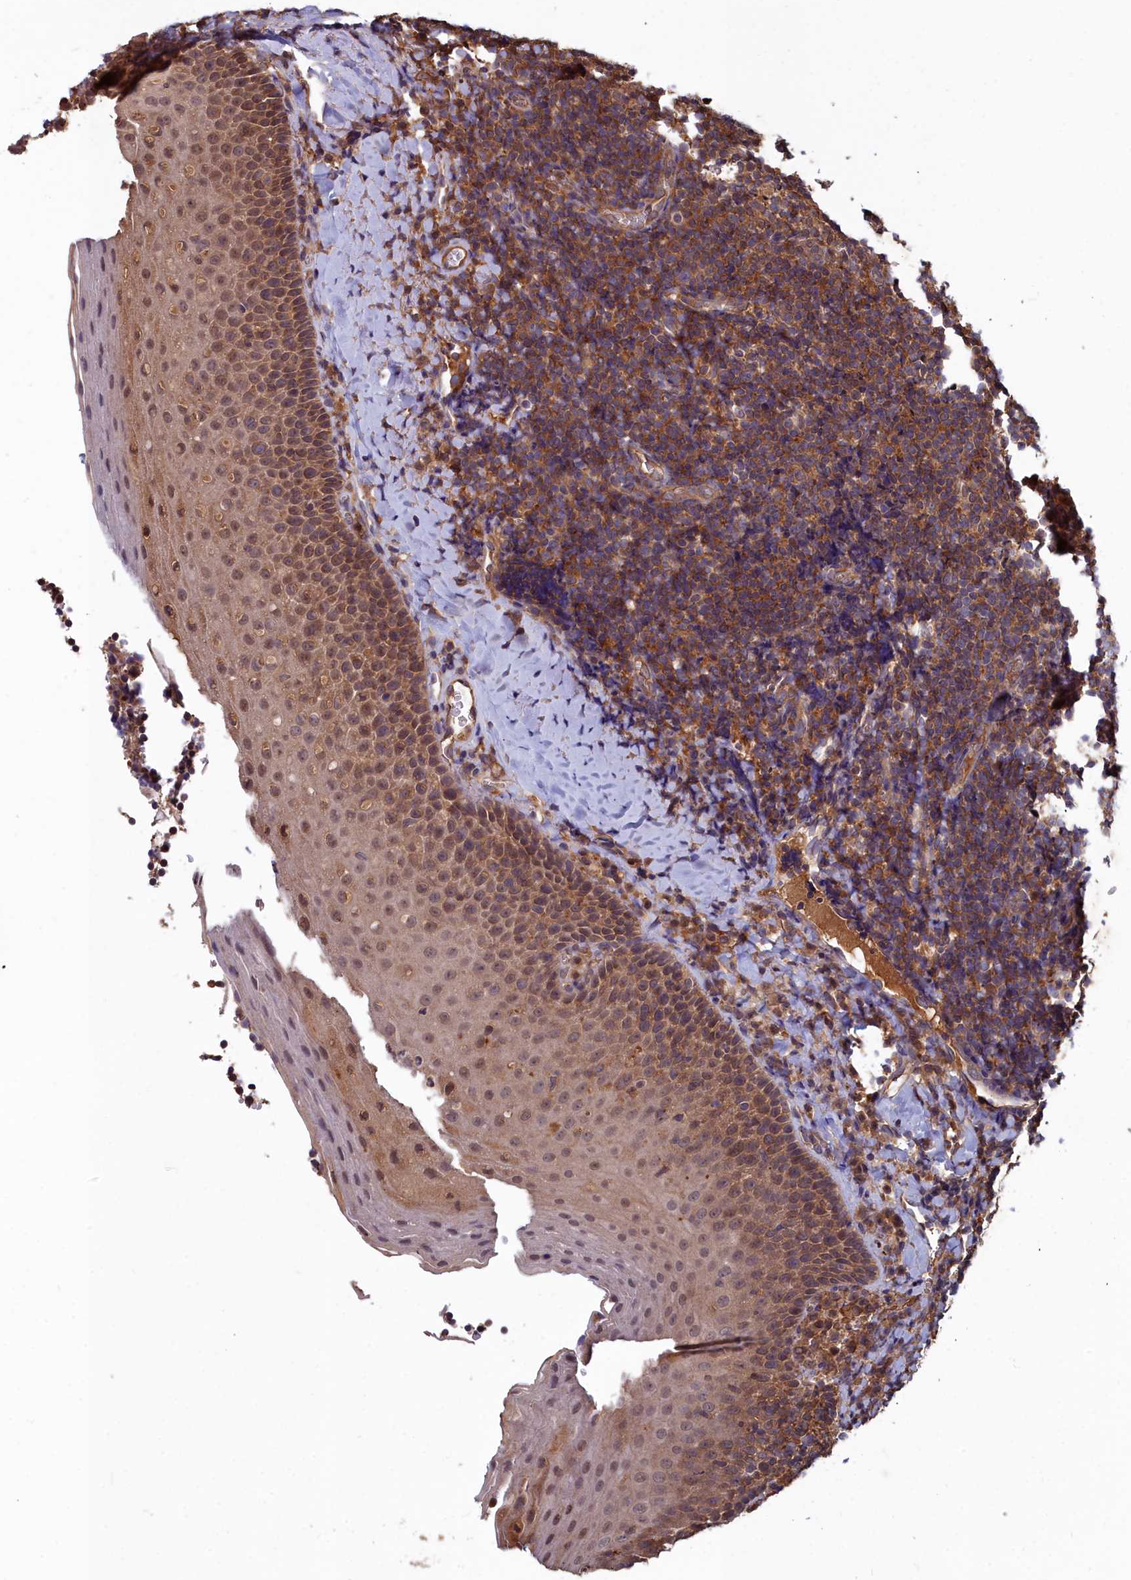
{"staining": {"intensity": "weak", "quantity": ">75%", "location": "cytoplasmic/membranous"}, "tissue": "tonsil", "cell_type": "Germinal center cells", "image_type": "normal", "snomed": [{"axis": "morphology", "description": "Normal tissue, NOS"}, {"axis": "topography", "description": "Tonsil"}], "caption": "Brown immunohistochemical staining in normal human tonsil reveals weak cytoplasmic/membranous expression in about >75% of germinal center cells.", "gene": "GFRA2", "patient": {"sex": "male", "age": 27}}